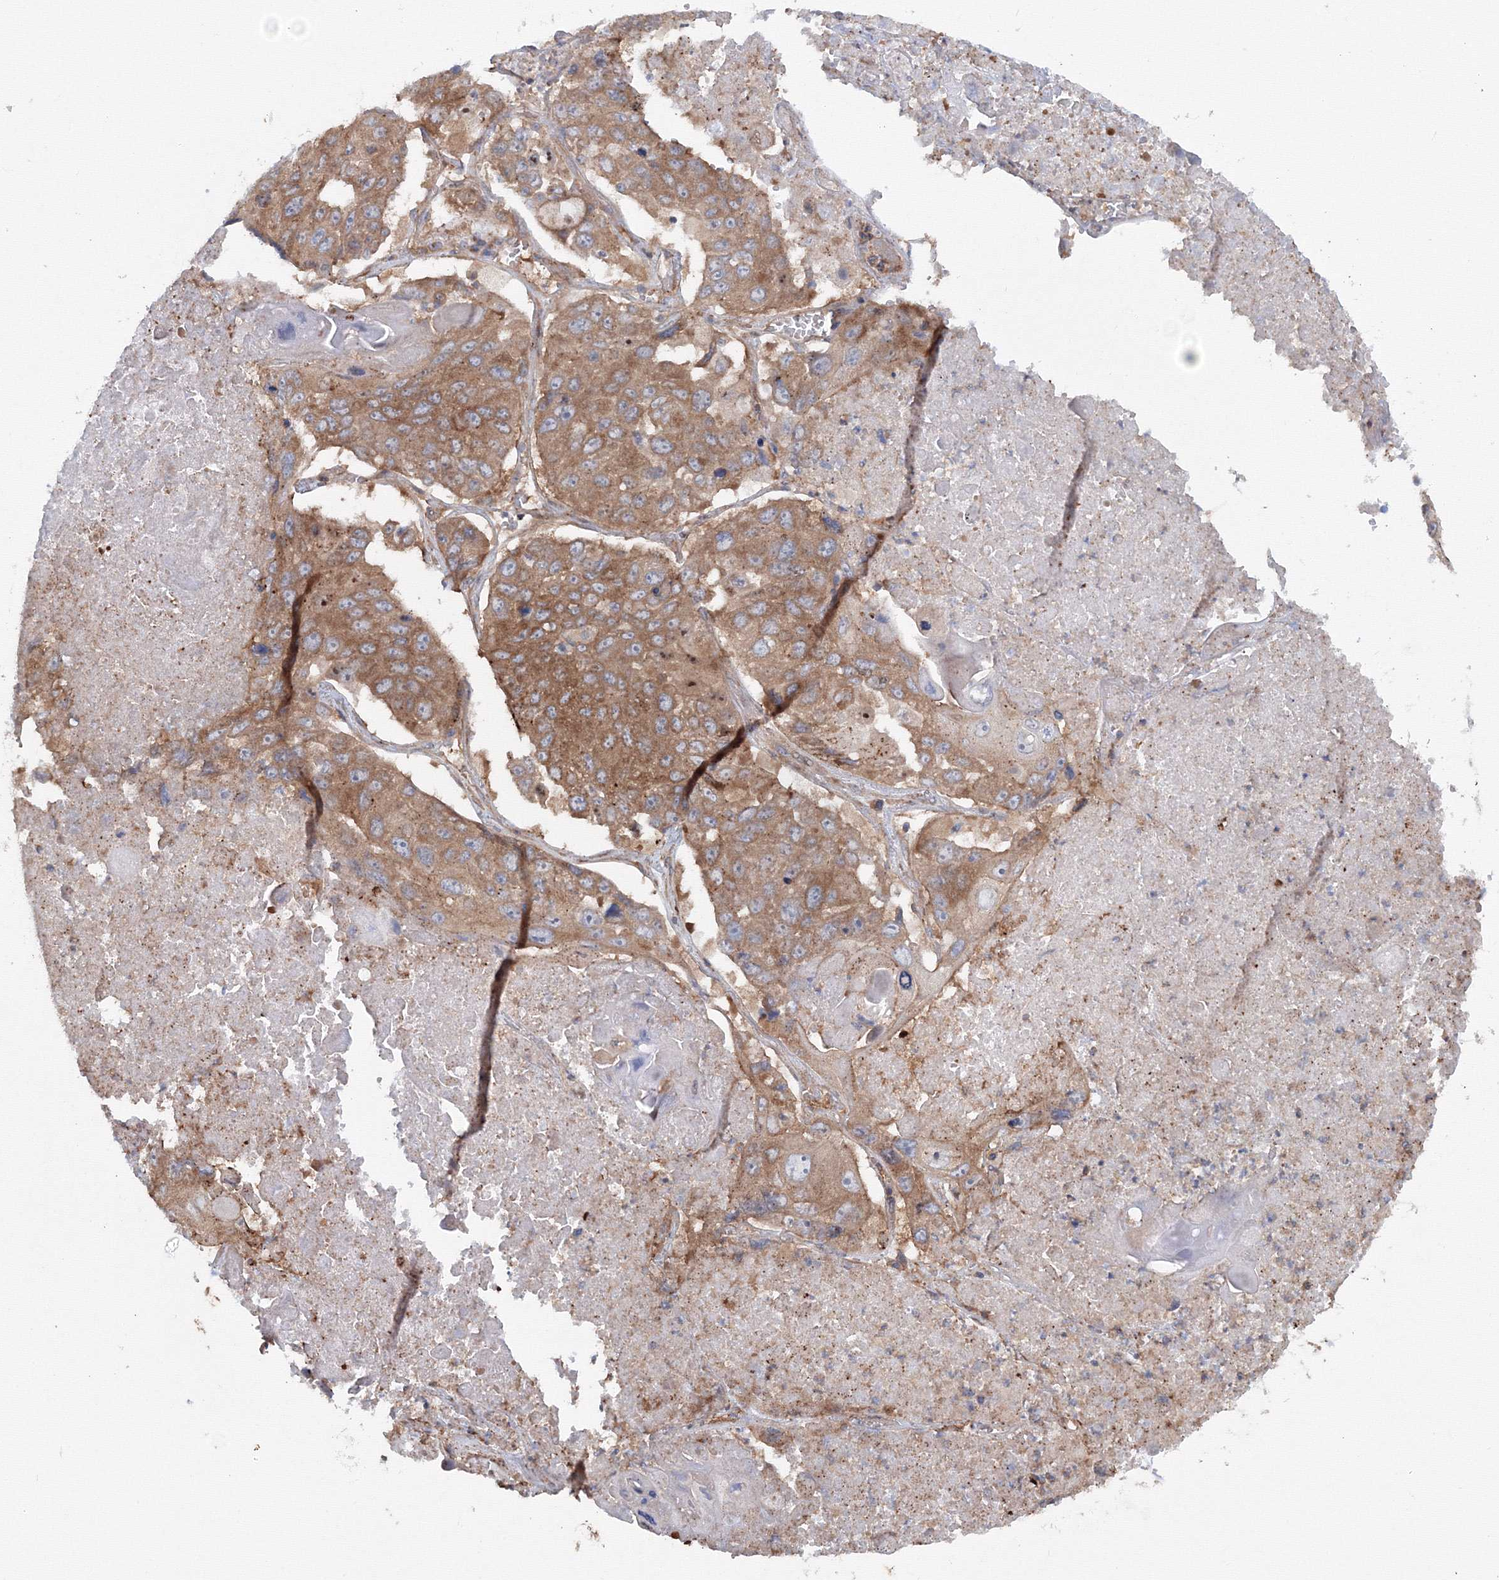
{"staining": {"intensity": "moderate", "quantity": ">75%", "location": "cytoplasmic/membranous"}, "tissue": "lung cancer", "cell_type": "Tumor cells", "image_type": "cancer", "snomed": [{"axis": "morphology", "description": "Squamous cell carcinoma, NOS"}, {"axis": "topography", "description": "Lung"}], "caption": "The image displays immunohistochemical staining of squamous cell carcinoma (lung). There is moderate cytoplasmic/membranous positivity is identified in approximately >75% of tumor cells. (Brightfield microscopy of DAB IHC at high magnification).", "gene": "EXOC1", "patient": {"sex": "male", "age": 61}}